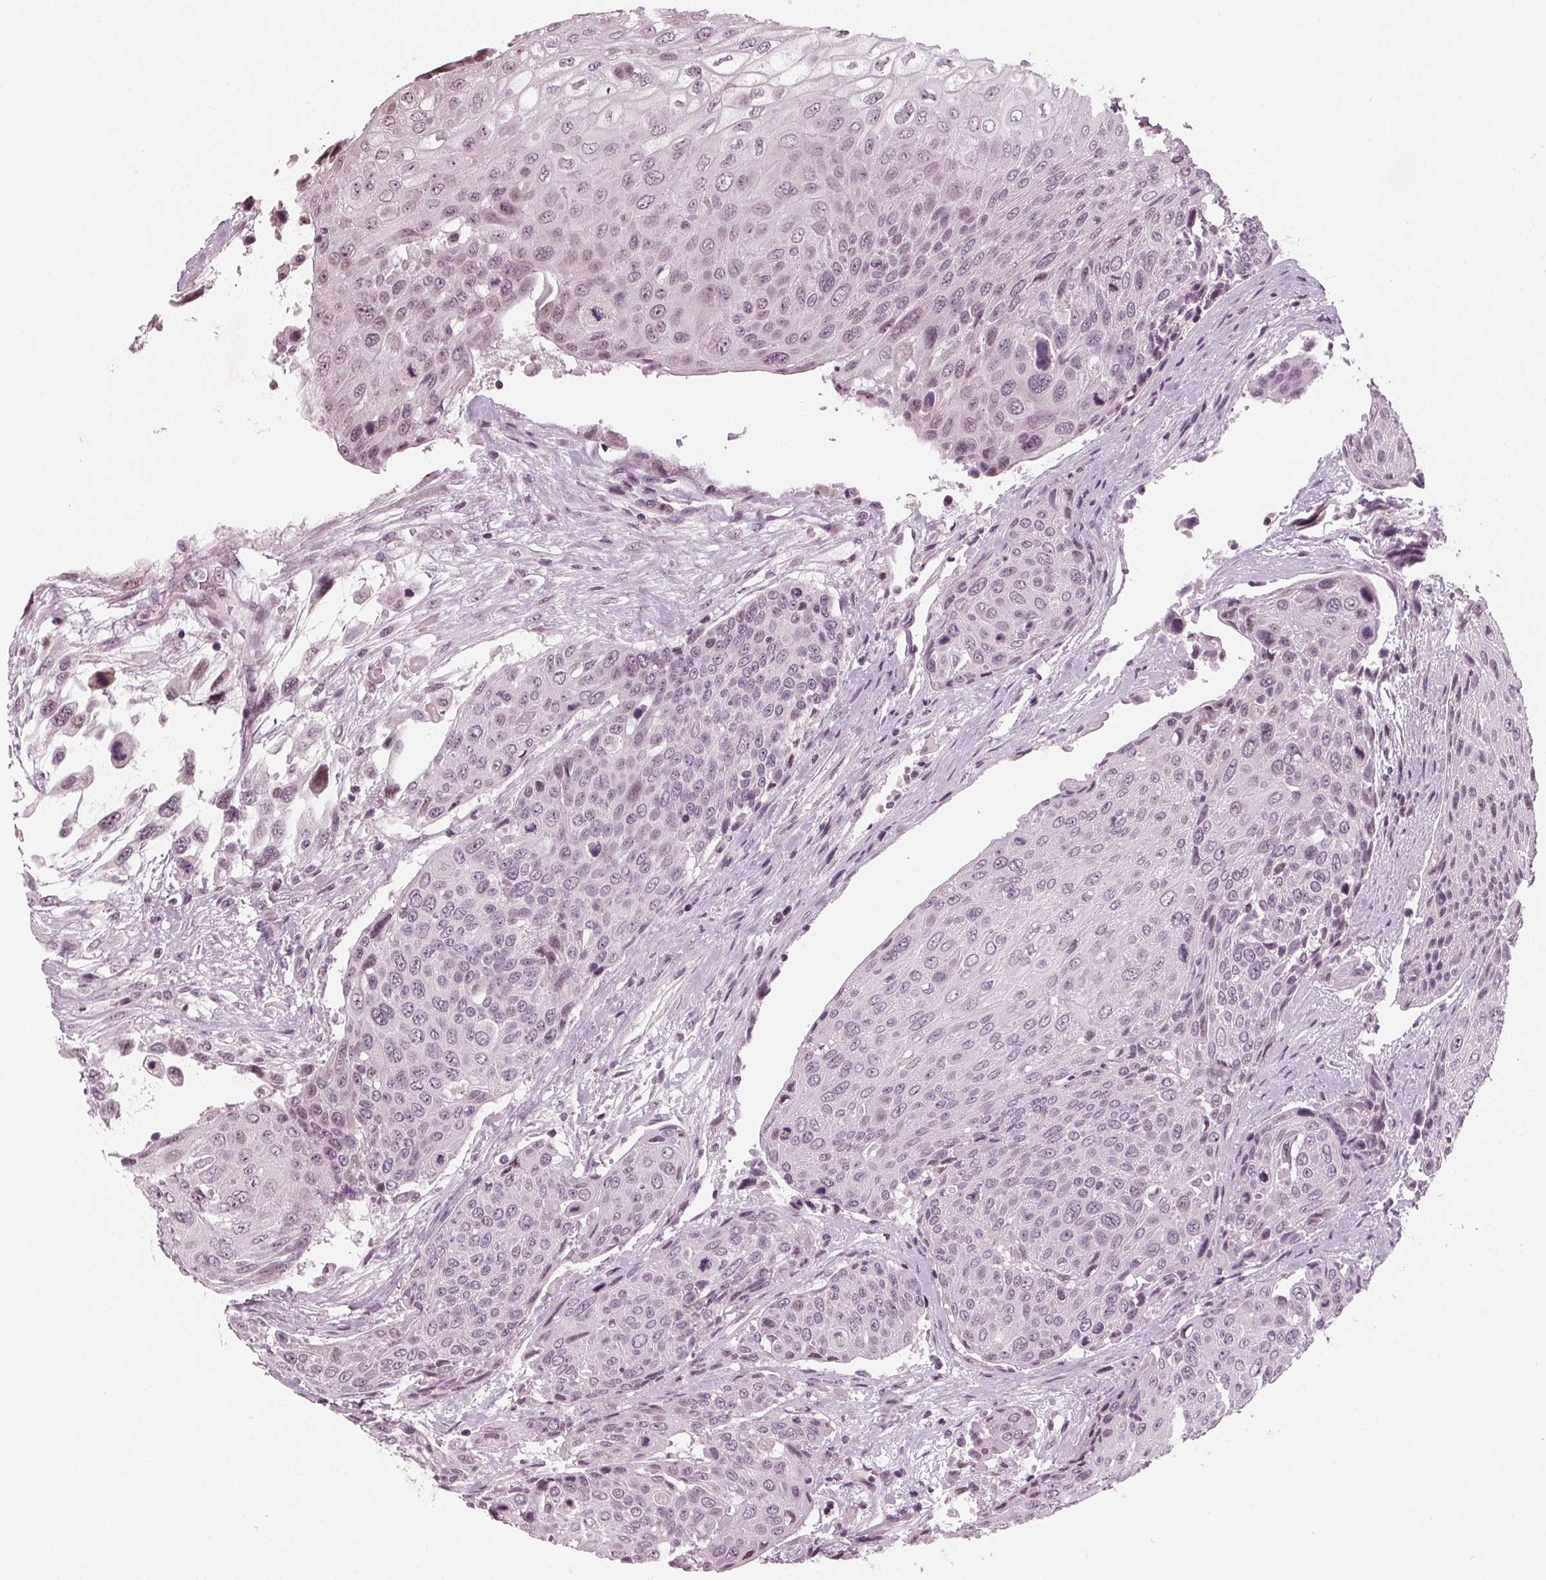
{"staining": {"intensity": "moderate", "quantity": "<25%", "location": "nuclear"}, "tissue": "urothelial cancer", "cell_type": "Tumor cells", "image_type": "cancer", "snomed": [{"axis": "morphology", "description": "Urothelial carcinoma, High grade"}, {"axis": "topography", "description": "Urinary bladder"}], "caption": "Immunohistochemistry micrograph of urothelial carcinoma (high-grade) stained for a protein (brown), which displays low levels of moderate nuclear expression in approximately <25% of tumor cells.", "gene": "ADPRHL1", "patient": {"sex": "female", "age": 70}}